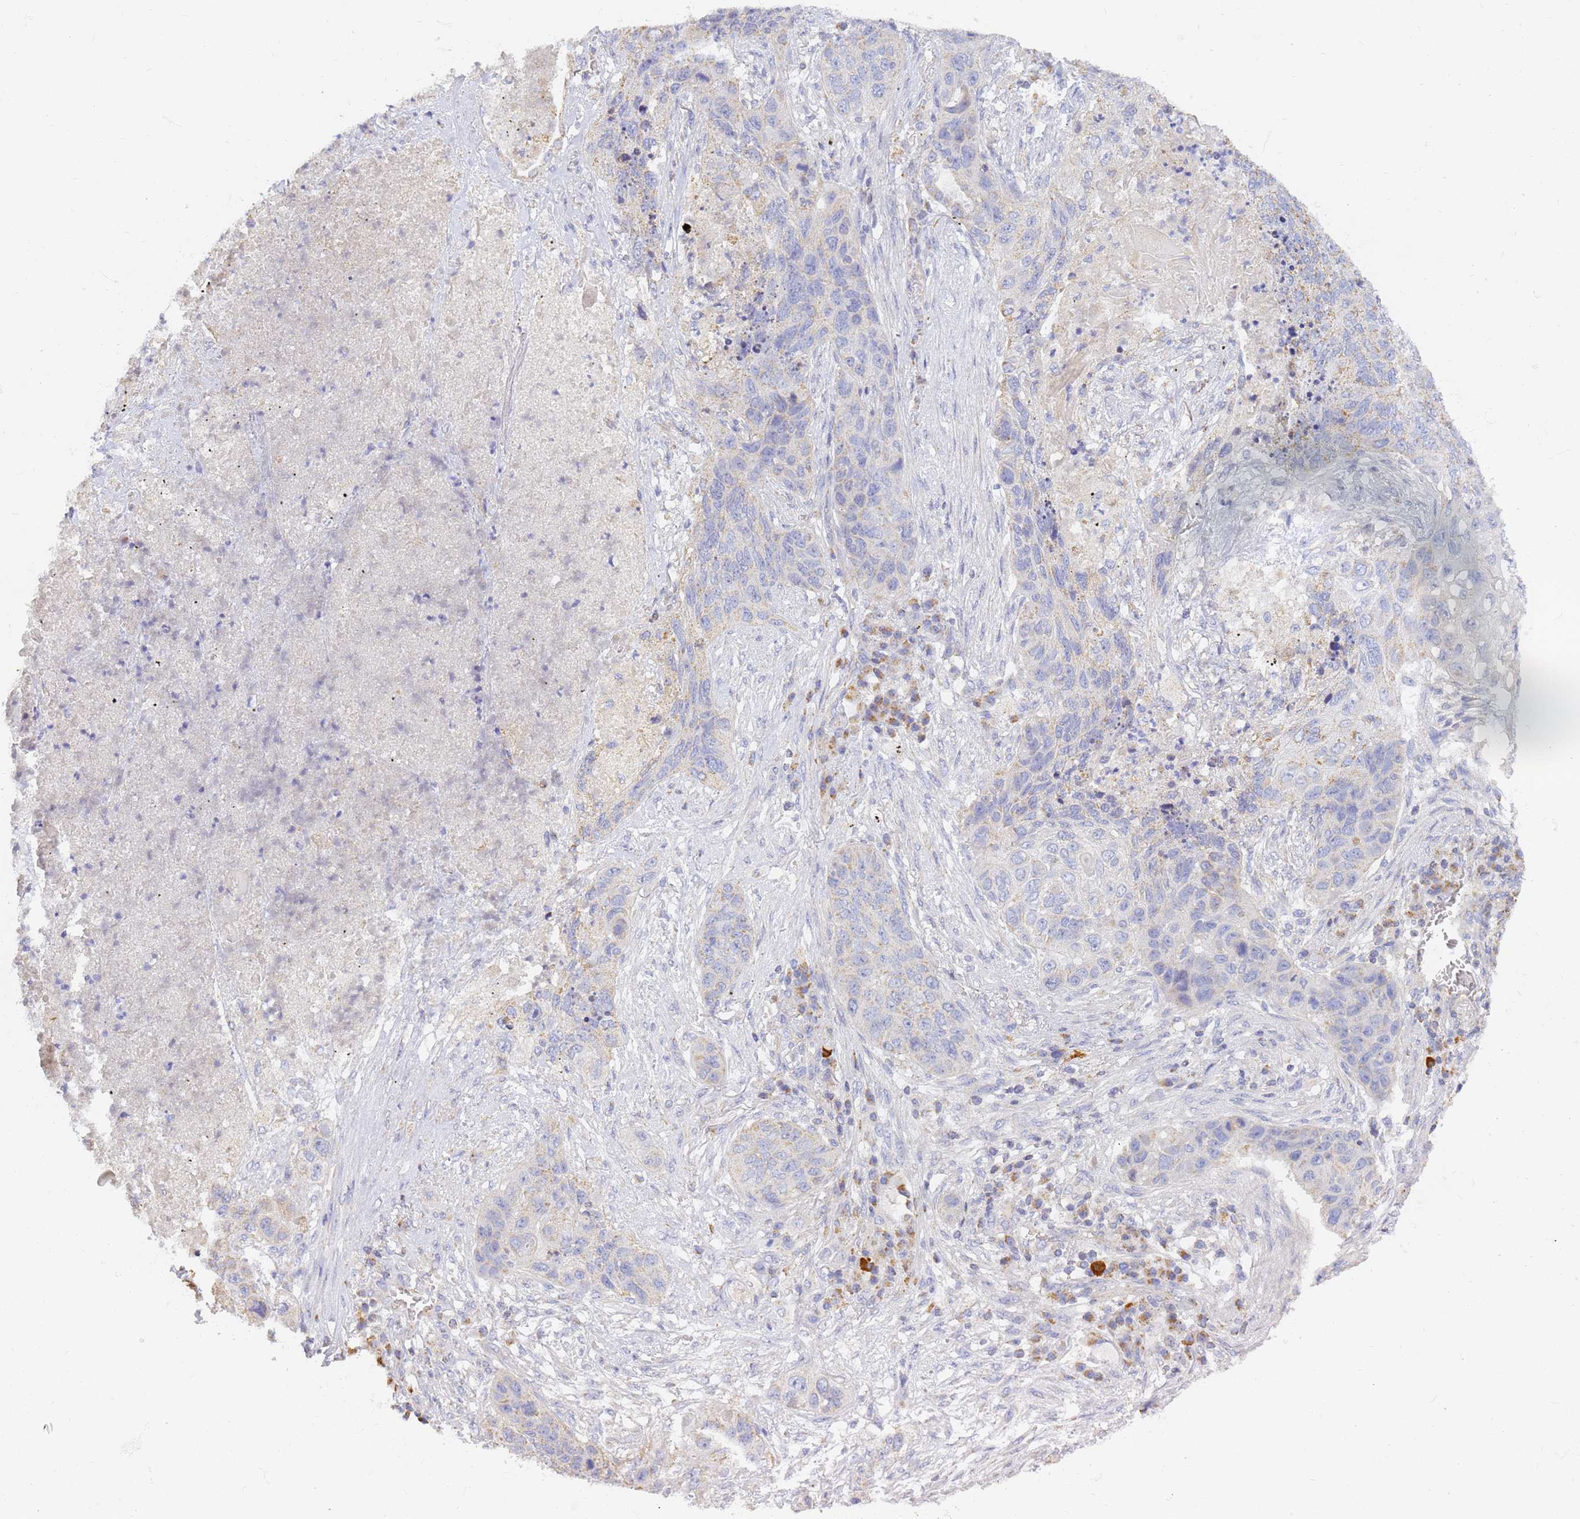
{"staining": {"intensity": "weak", "quantity": "<25%", "location": "cytoplasmic/membranous"}, "tissue": "lung cancer", "cell_type": "Tumor cells", "image_type": "cancer", "snomed": [{"axis": "morphology", "description": "Squamous cell carcinoma, NOS"}, {"axis": "topography", "description": "Lung"}], "caption": "High power microscopy micrograph of an immunohistochemistry (IHC) micrograph of squamous cell carcinoma (lung), revealing no significant staining in tumor cells. The staining is performed using DAB brown chromogen with nuclei counter-stained in using hematoxylin.", "gene": "UTP23", "patient": {"sex": "female", "age": 63}}